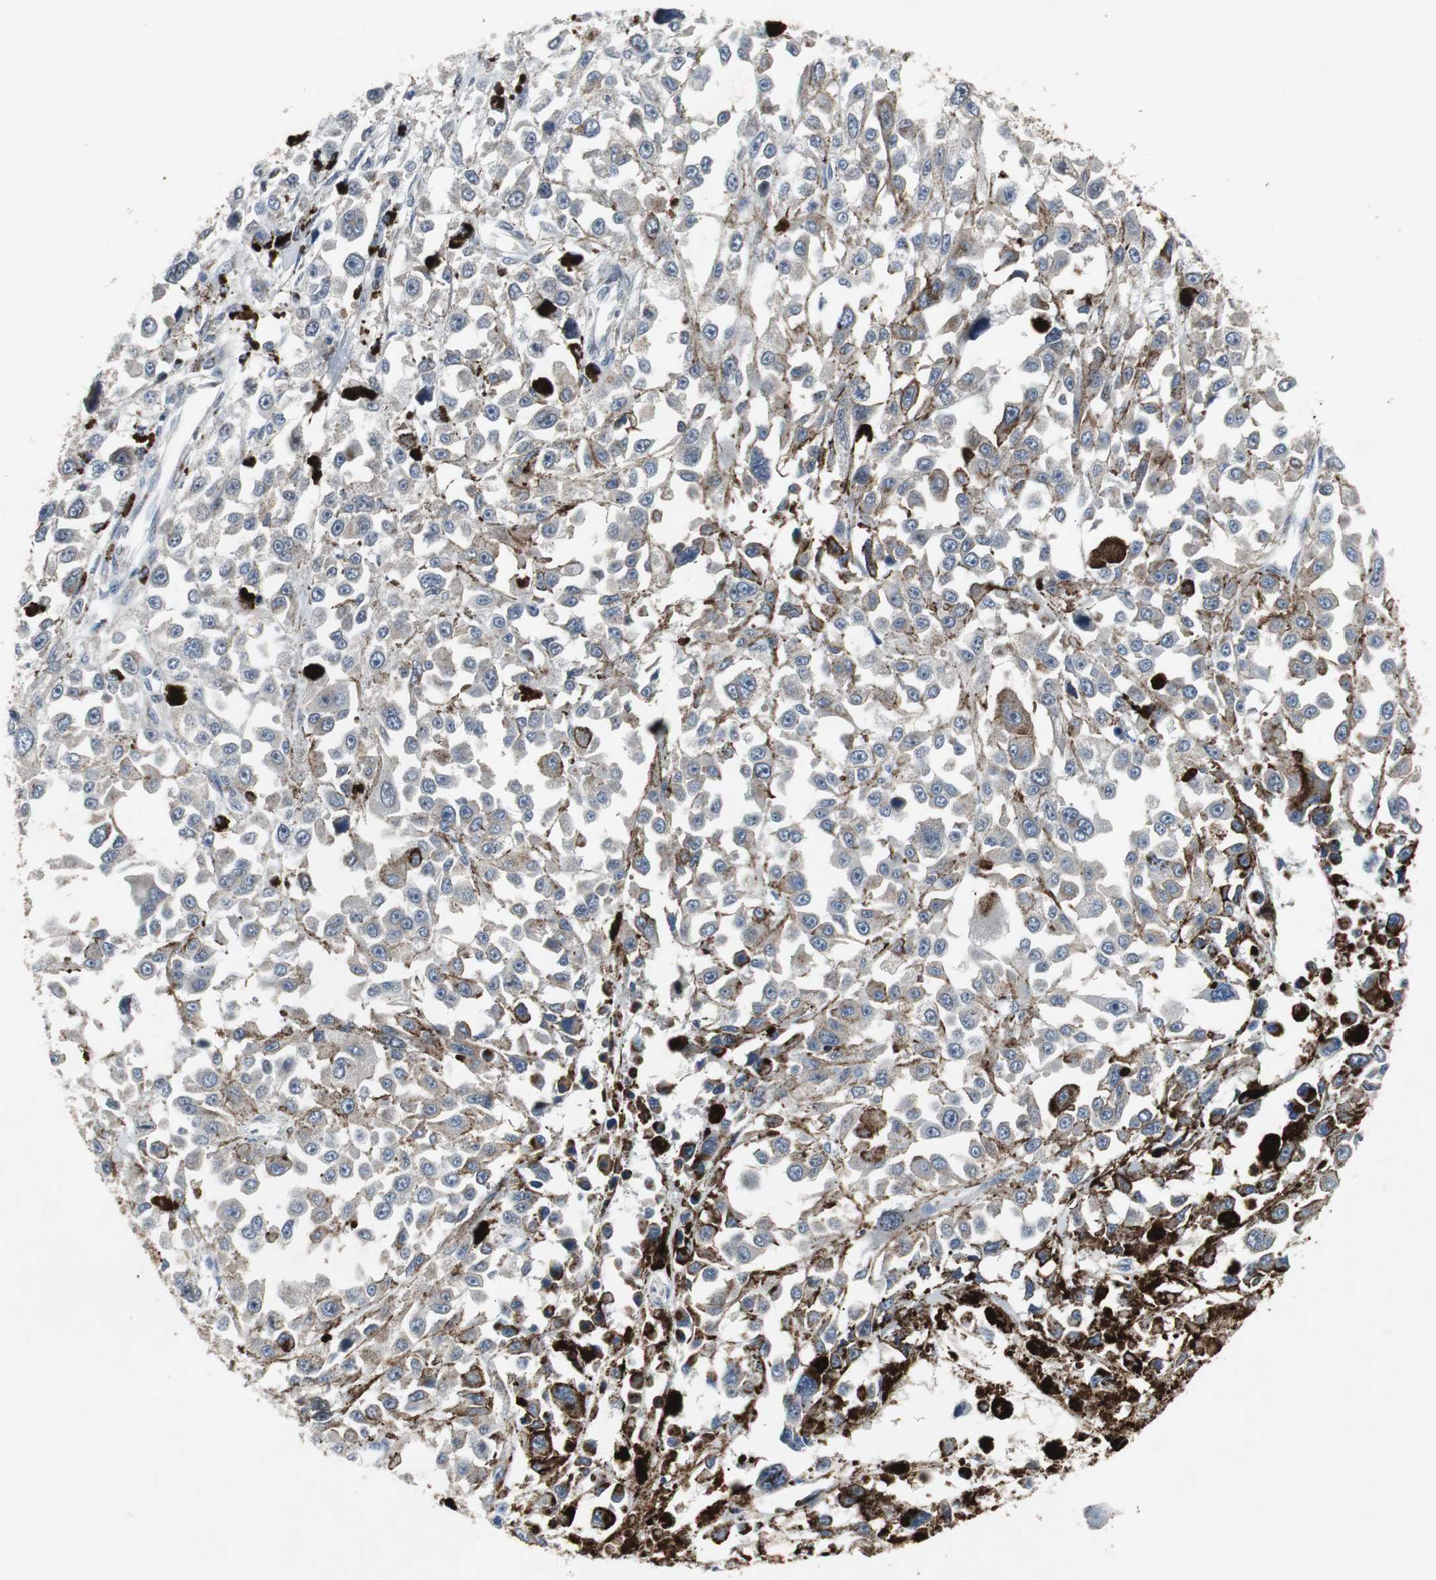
{"staining": {"intensity": "strong", "quantity": "<25%", "location": "cytoplasmic/membranous"}, "tissue": "melanoma", "cell_type": "Tumor cells", "image_type": "cancer", "snomed": [{"axis": "morphology", "description": "Malignant melanoma, Metastatic site"}, {"axis": "topography", "description": "Lymph node"}], "caption": "Protein staining of melanoma tissue displays strong cytoplasmic/membranous expression in about <25% of tumor cells.", "gene": "ZNF396", "patient": {"sex": "male", "age": 59}}